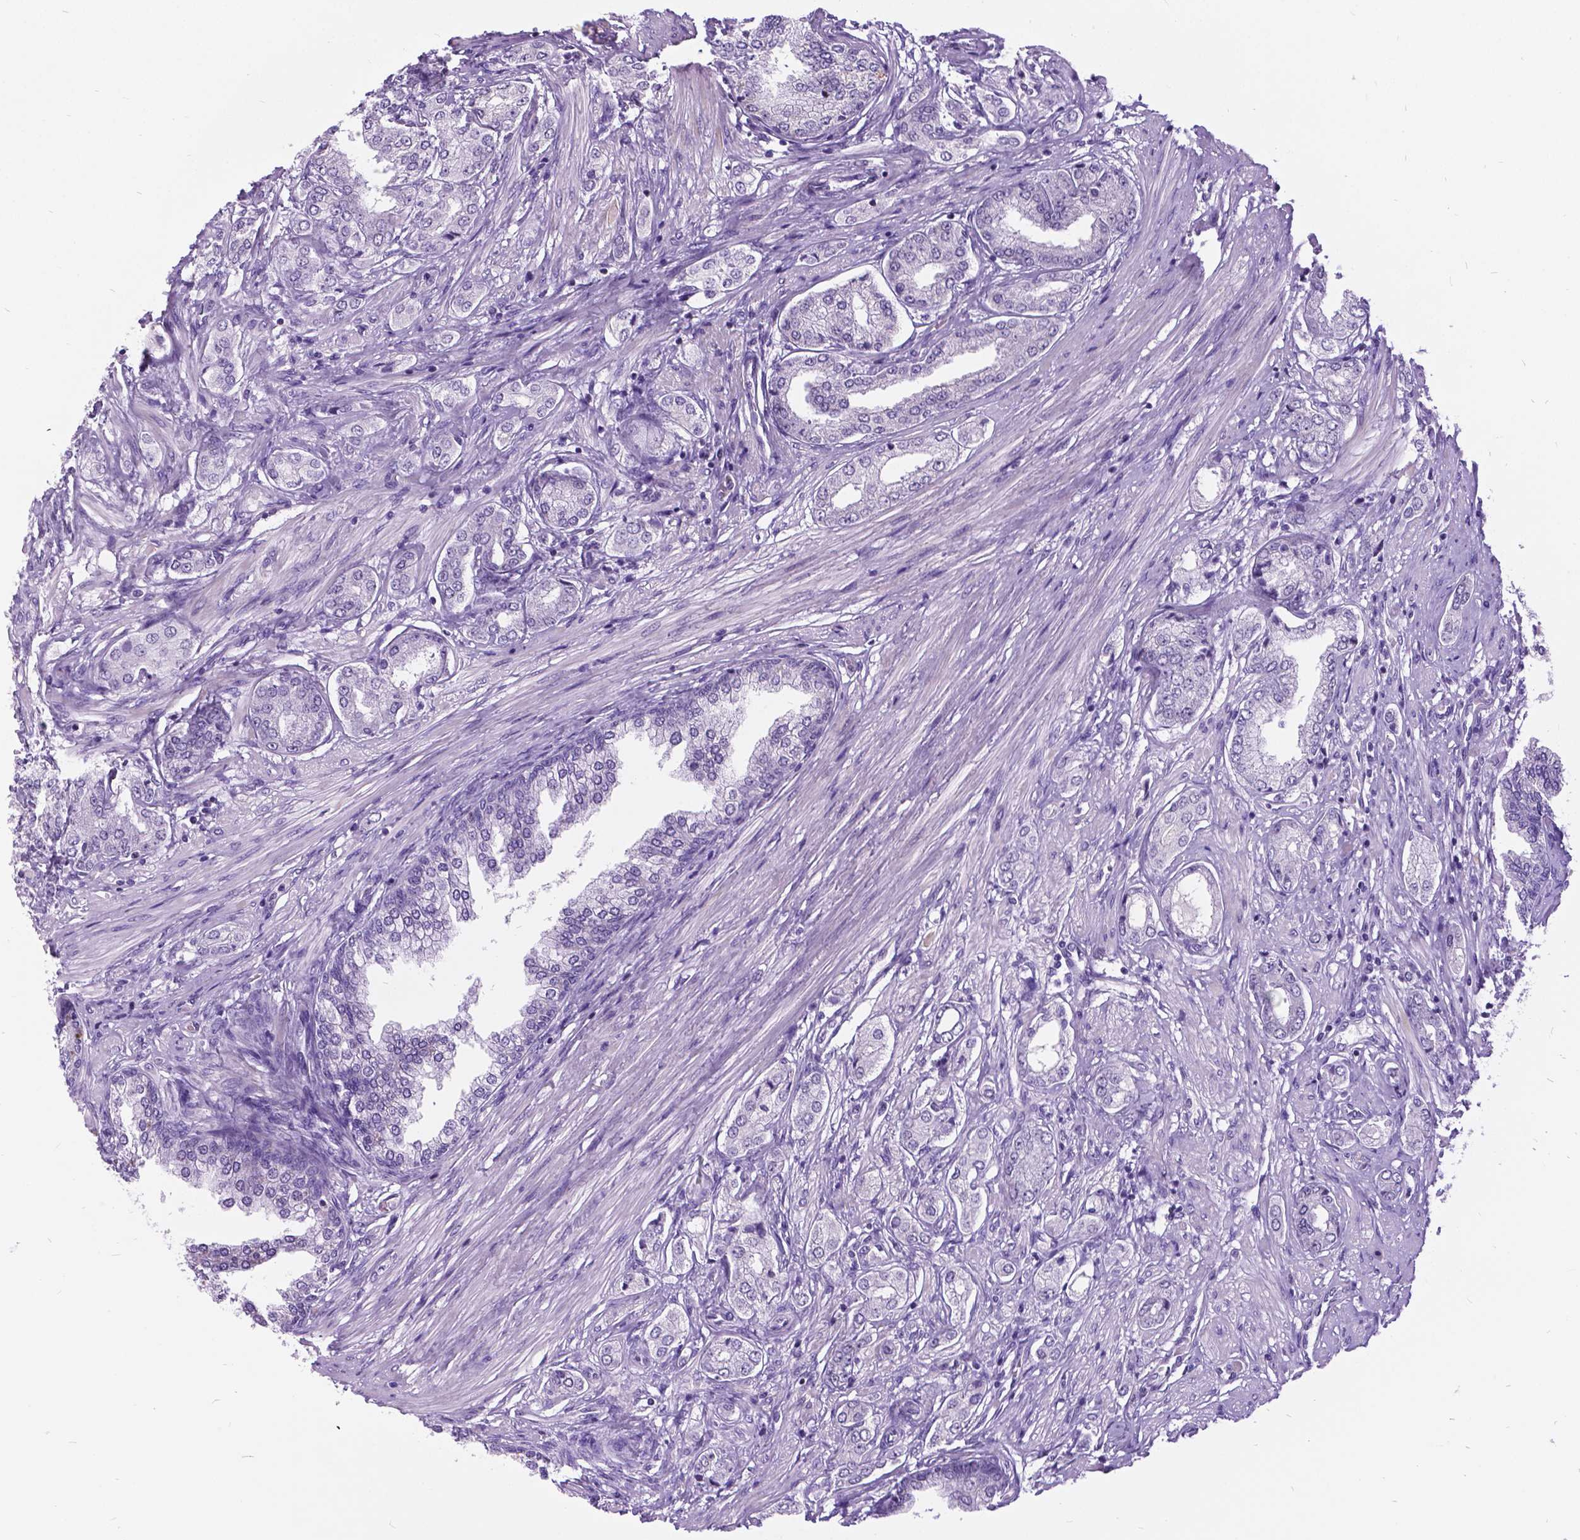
{"staining": {"intensity": "negative", "quantity": "none", "location": "none"}, "tissue": "prostate cancer", "cell_type": "Tumor cells", "image_type": "cancer", "snomed": [{"axis": "morphology", "description": "Adenocarcinoma, NOS"}, {"axis": "topography", "description": "Prostate"}], "caption": "This is a image of immunohistochemistry (IHC) staining of prostate adenocarcinoma, which shows no expression in tumor cells.", "gene": "DPF3", "patient": {"sex": "male", "age": 63}}